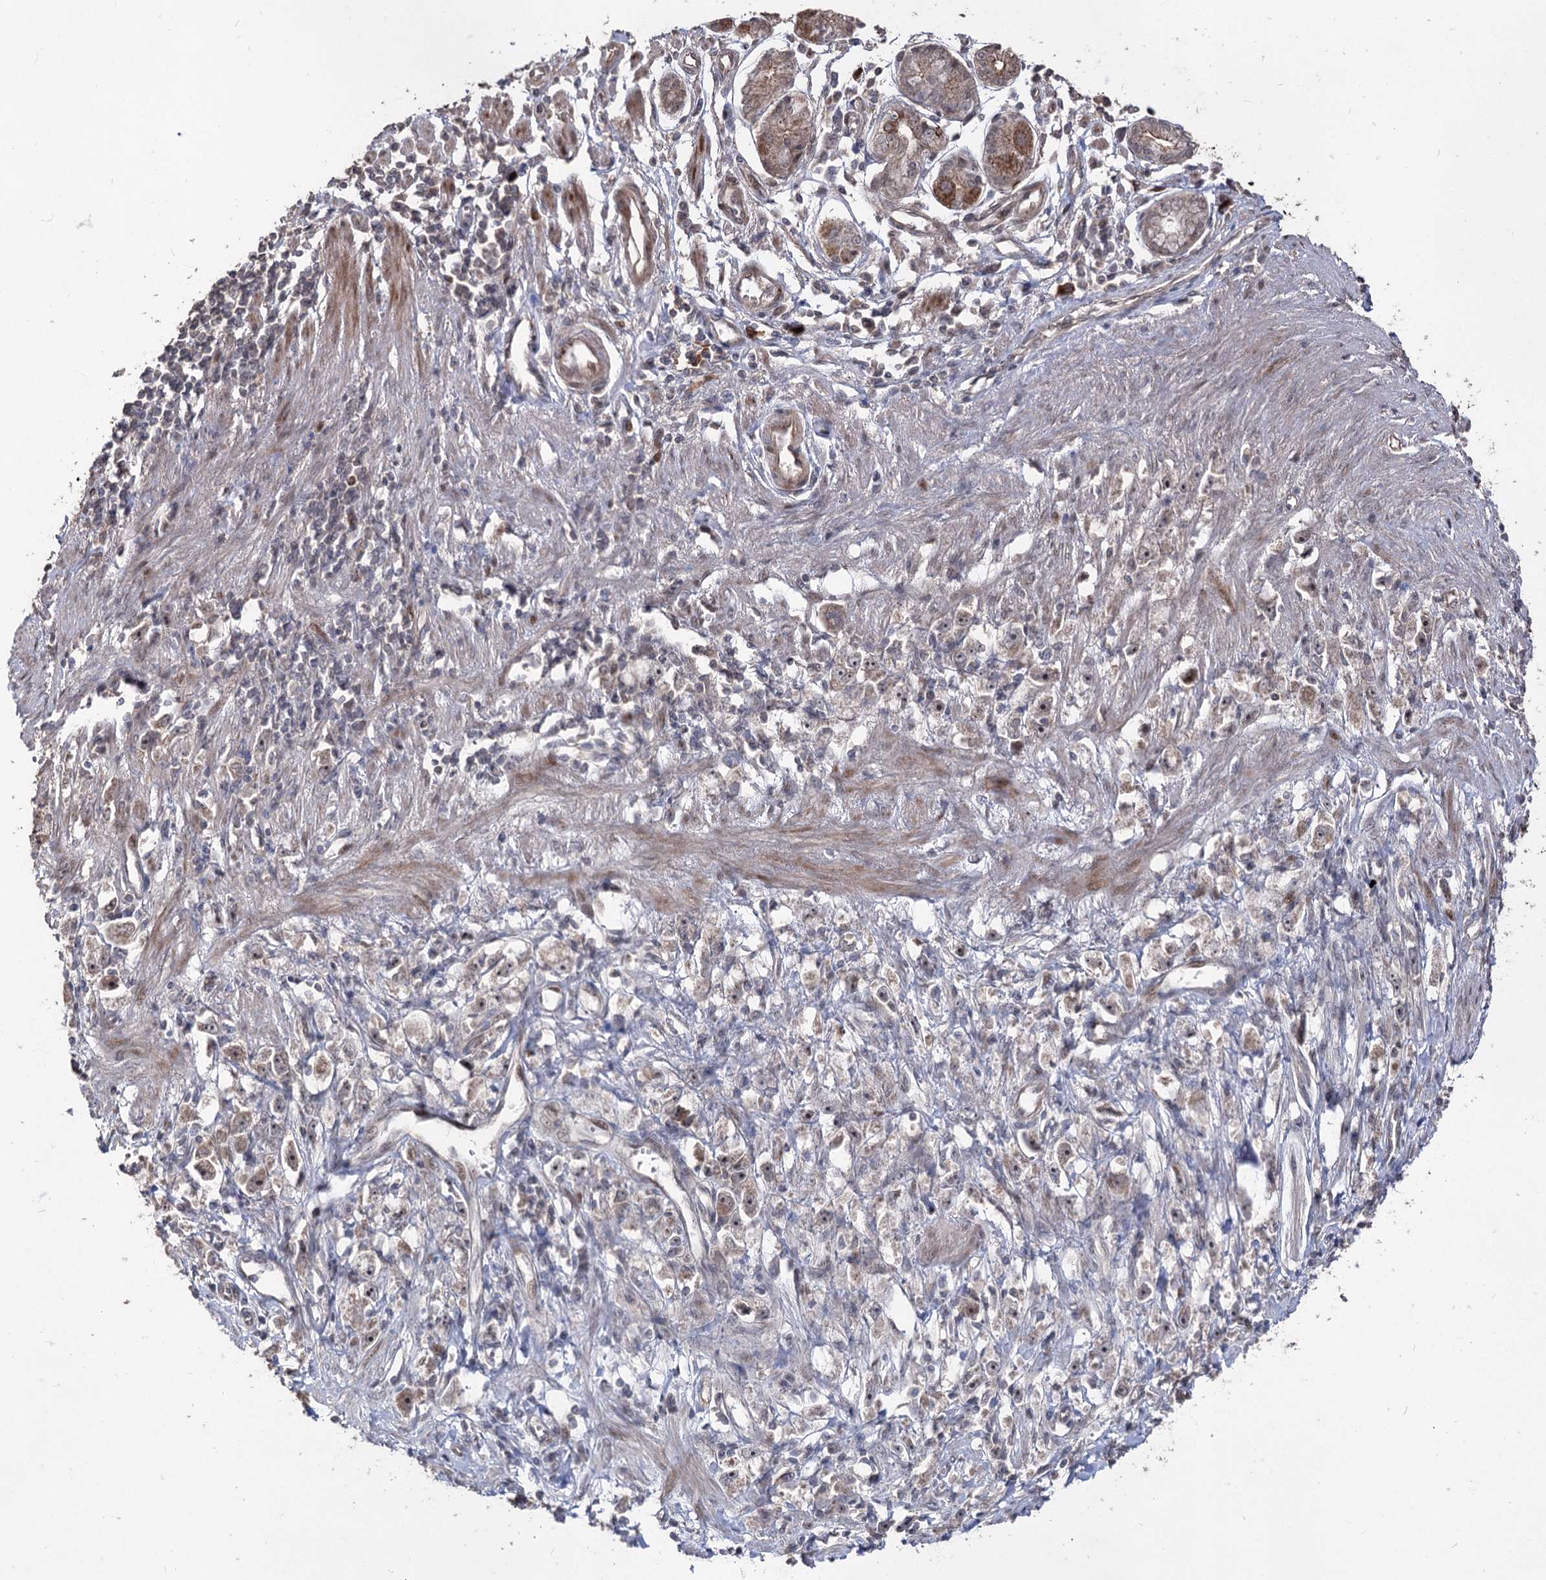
{"staining": {"intensity": "weak", "quantity": "25%-75%", "location": "cytoplasmic/membranous,nuclear"}, "tissue": "stomach cancer", "cell_type": "Tumor cells", "image_type": "cancer", "snomed": [{"axis": "morphology", "description": "Adenocarcinoma, NOS"}, {"axis": "topography", "description": "Stomach"}], "caption": "Stomach adenocarcinoma stained with immunohistochemistry (IHC) shows weak cytoplasmic/membranous and nuclear staining in approximately 25%-75% of tumor cells.", "gene": "CPNE8", "patient": {"sex": "female", "age": 59}}